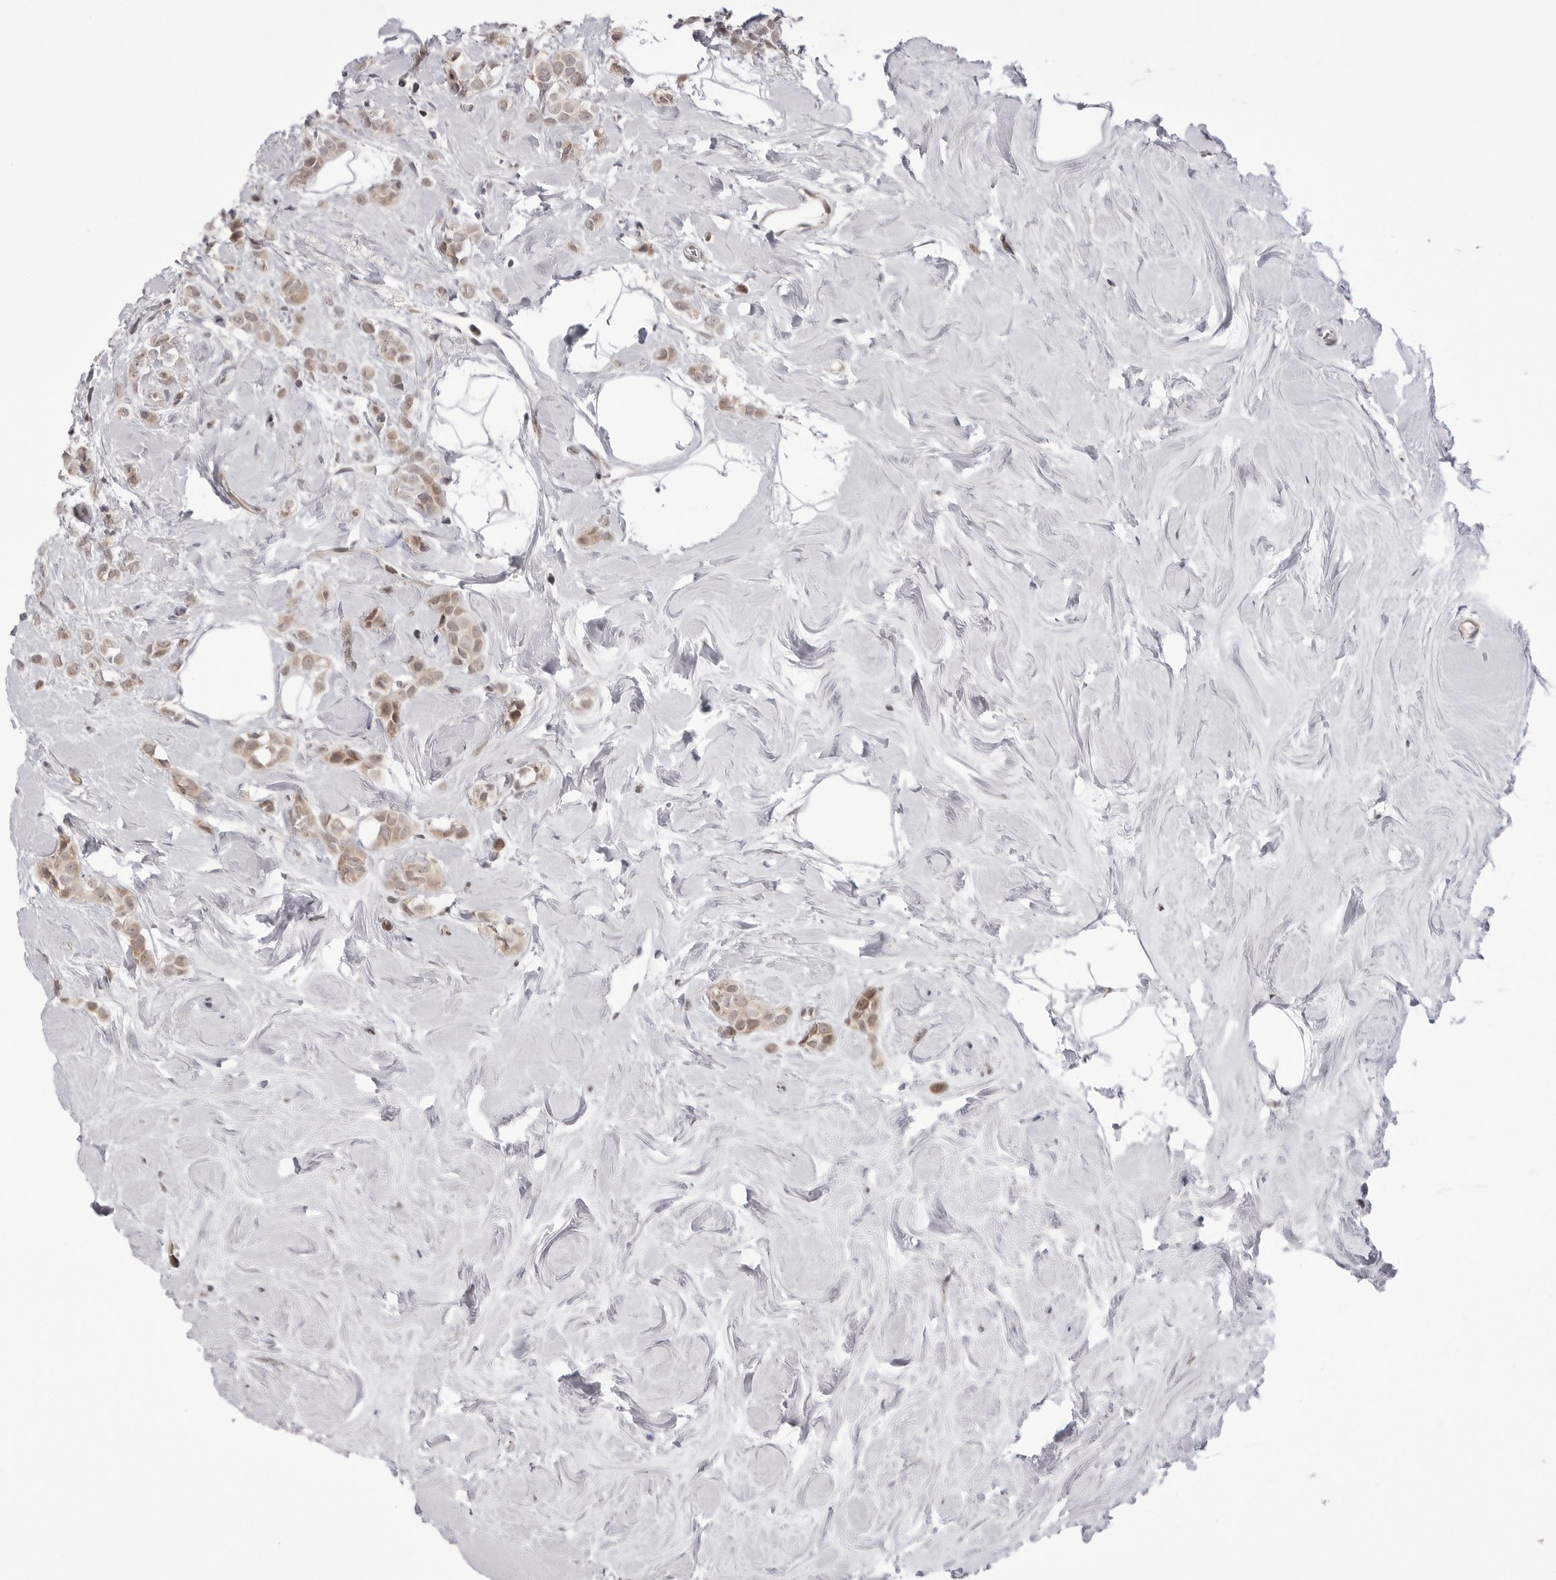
{"staining": {"intensity": "weak", "quantity": ">75%", "location": "cytoplasmic/membranous"}, "tissue": "breast cancer", "cell_type": "Tumor cells", "image_type": "cancer", "snomed": [{"axis": "morphology", "description": "Lobular carcinoma"}, {"axis": "topography", "description": "Breast"}], "caption": "Breast lobular carcinoma stained for a protein (brown) shows weak cytoplasmic/membranous positive expression in approximately >75% of tumor cells.", "gene": "PTK2B", "patient": {"sex": "female", "age": 47}}